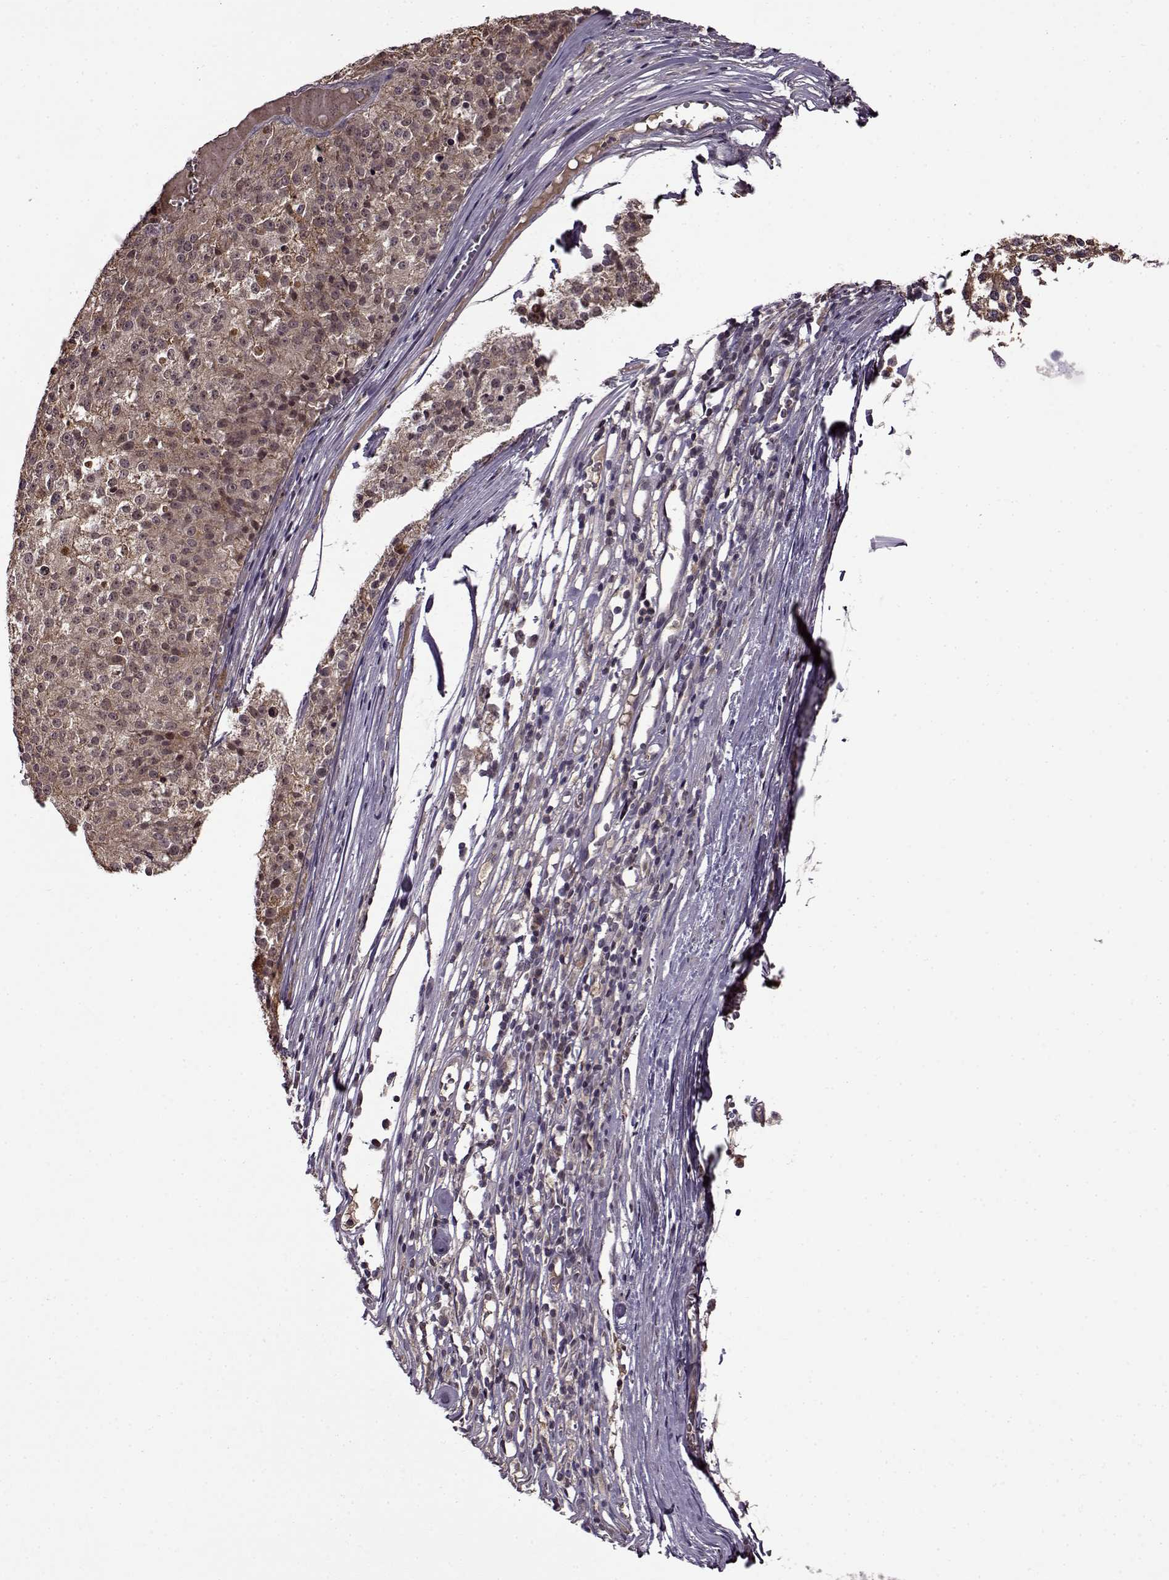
{"staining": {"intensity": "weak", "quantity": "<25%", "location": "cytoplasmic/membranous"}, "tissue": "melanoma", "cell_type": "Tumor cells", "image_type": "cancer", "snomed": [{"axis": "morphology", "description": "Malignant melanoma, Metastatic site"}, {"axis": "topography", "description": "Lymph node"}], "caption": "Immunohistochemical staining of human malignant melanoma (metastatic site) reveals no significant staining in tumor cells.", "gene": "MAIP1", "patient": {"sex": "female", "age": 64}}